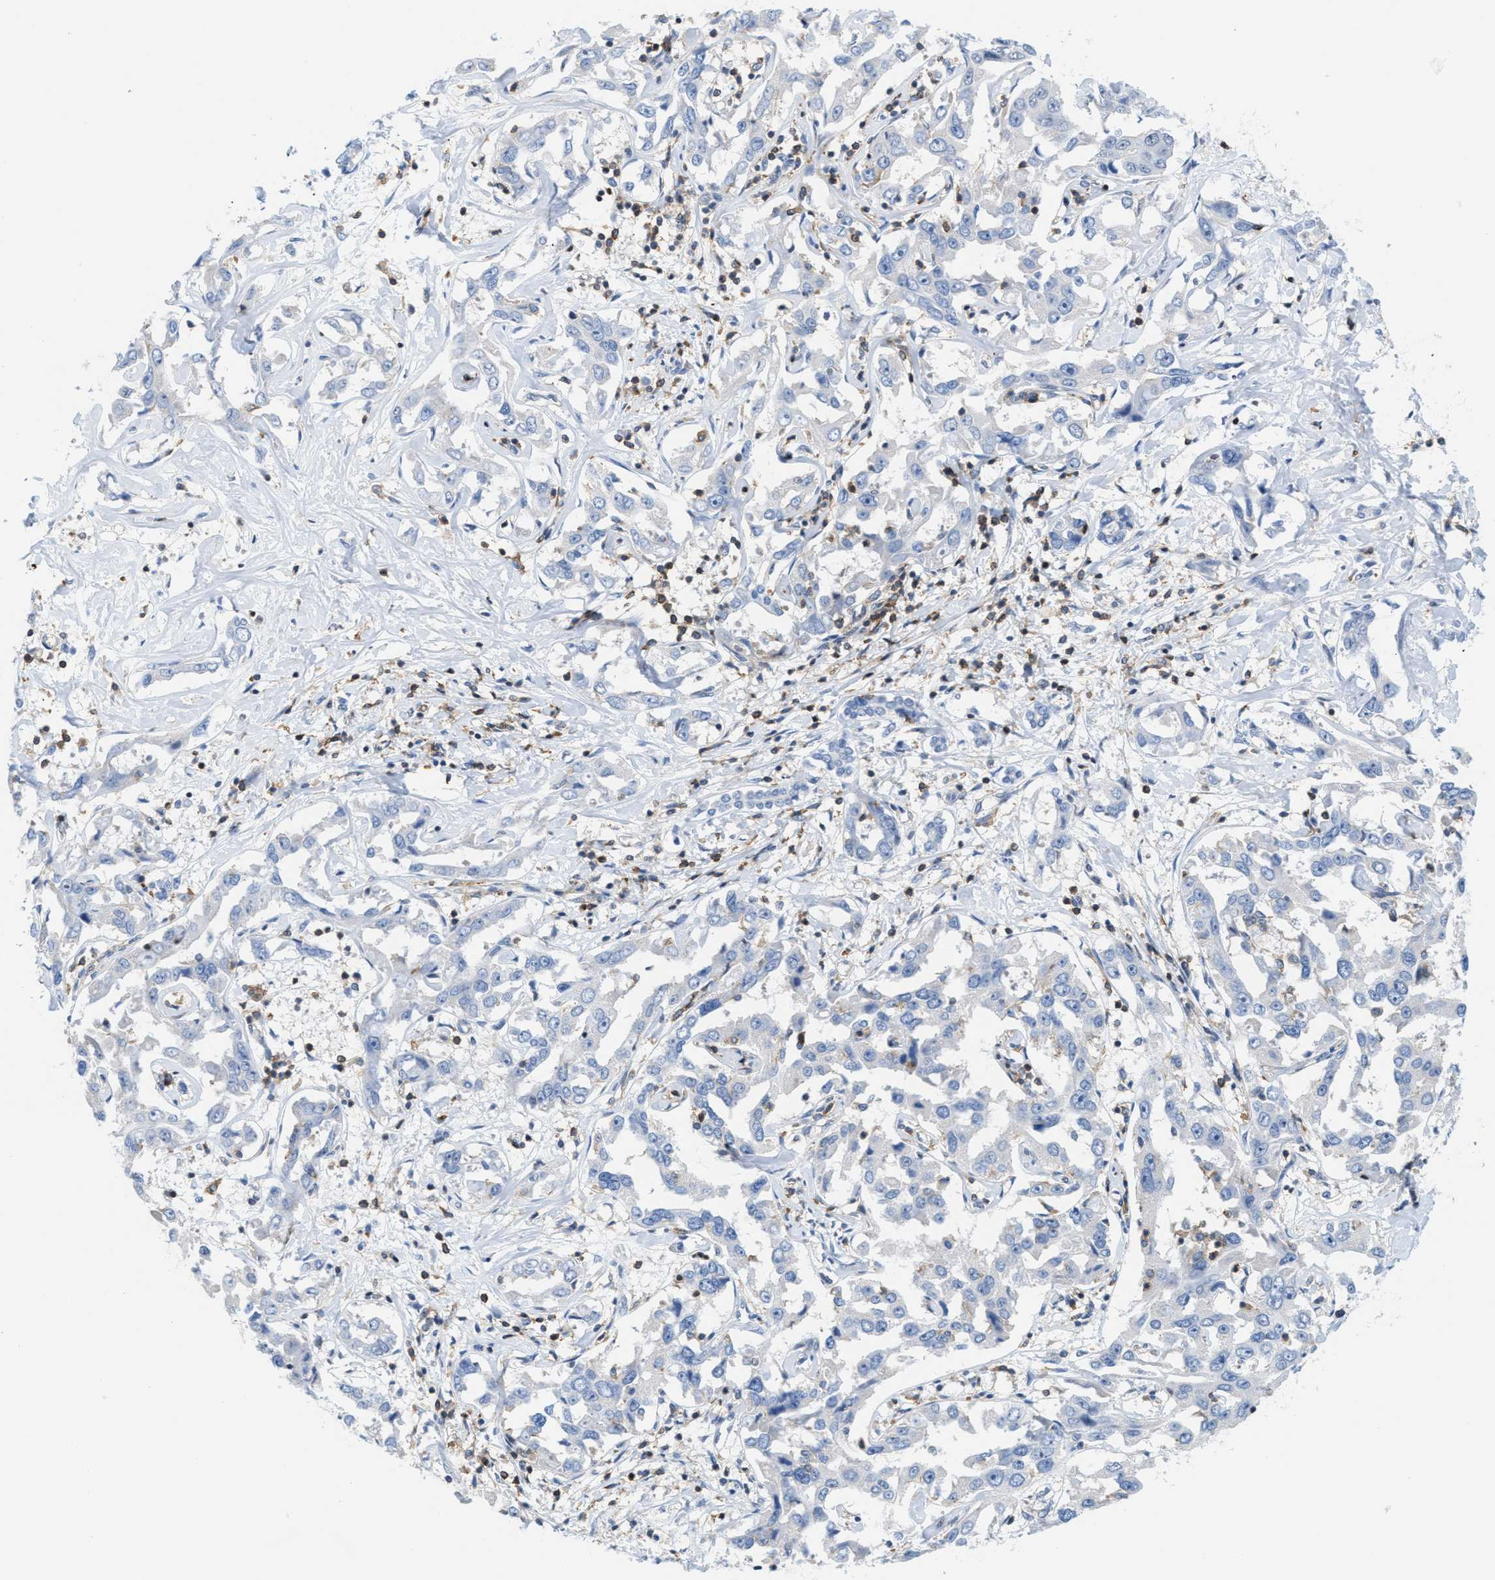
{"staining": {"intensity": "negative", "quantity": "none", "location": "none"}, "tissue": "liver cancer", "cell_type": "Tumor cells", "image_type": "cancer", "snomed": [{"axis": "morphology", "description": "Cholangiocarcinoma"}, {"axis": "topography", "description": "Liver"}], "caption": "This is an IHC photomicrograph of human liver cholangiocarcinoma. There is no staining in tumor cells.", "gene": "IL16", "patient": {"sex": "male", "age": 59}}